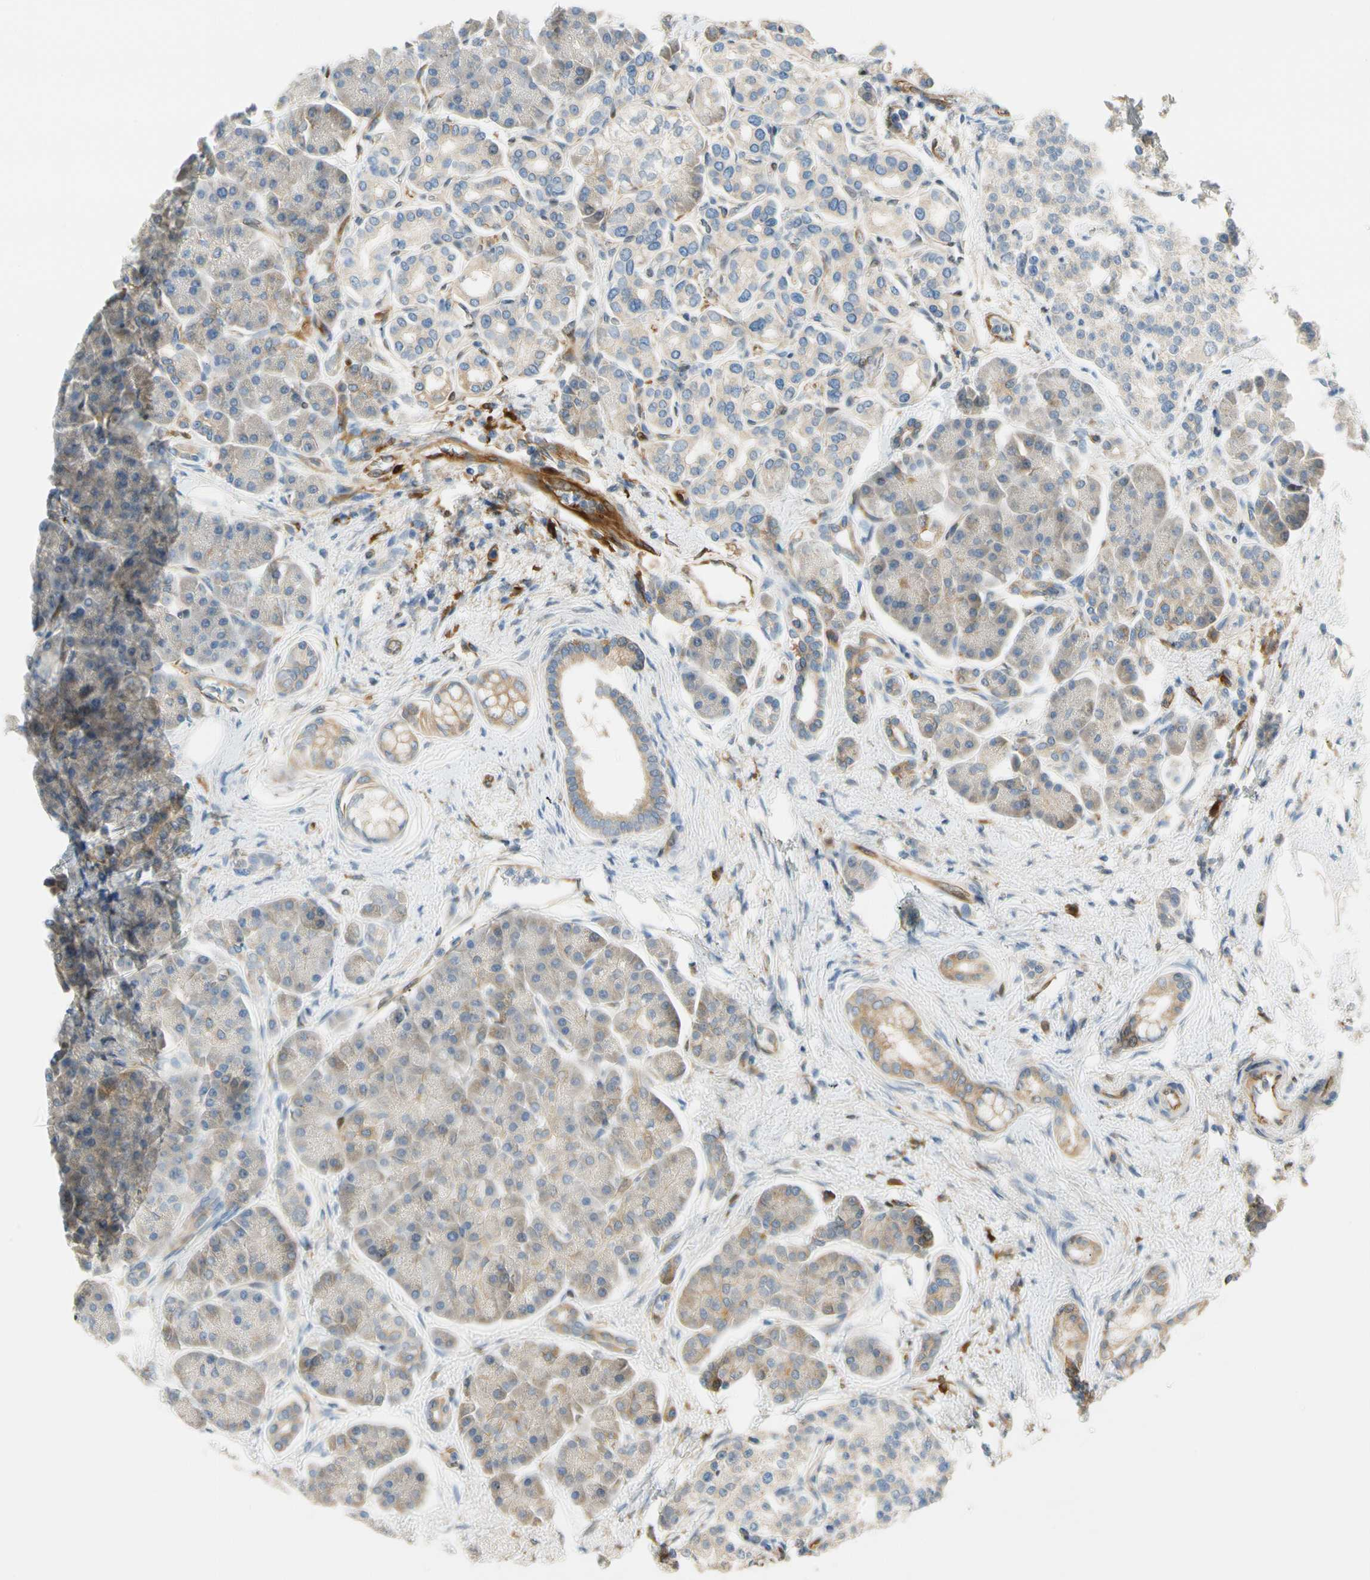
{"staining": {"intensity": "weak", "quantity": ">75%", "location": "cytoplasmic/membranous"}, "tissue": "pancreas", "cell_type": "Exocrine glandular cells", "image_type": "normal", "snomed": [{"axis": "morphology", "description": "Normal tissue, NOS"}, {"axis": "topography", "description": "Pancreas"}], "caption": "High-power microscopy captured an immunohistochemistry micrograph of benign pancreas, revealing weak cytoplasmic/membranous expression in about >75% of exocrine glandular cells.", "gene": "PARP14", "patient": {"sex": "female", "age": 70}}